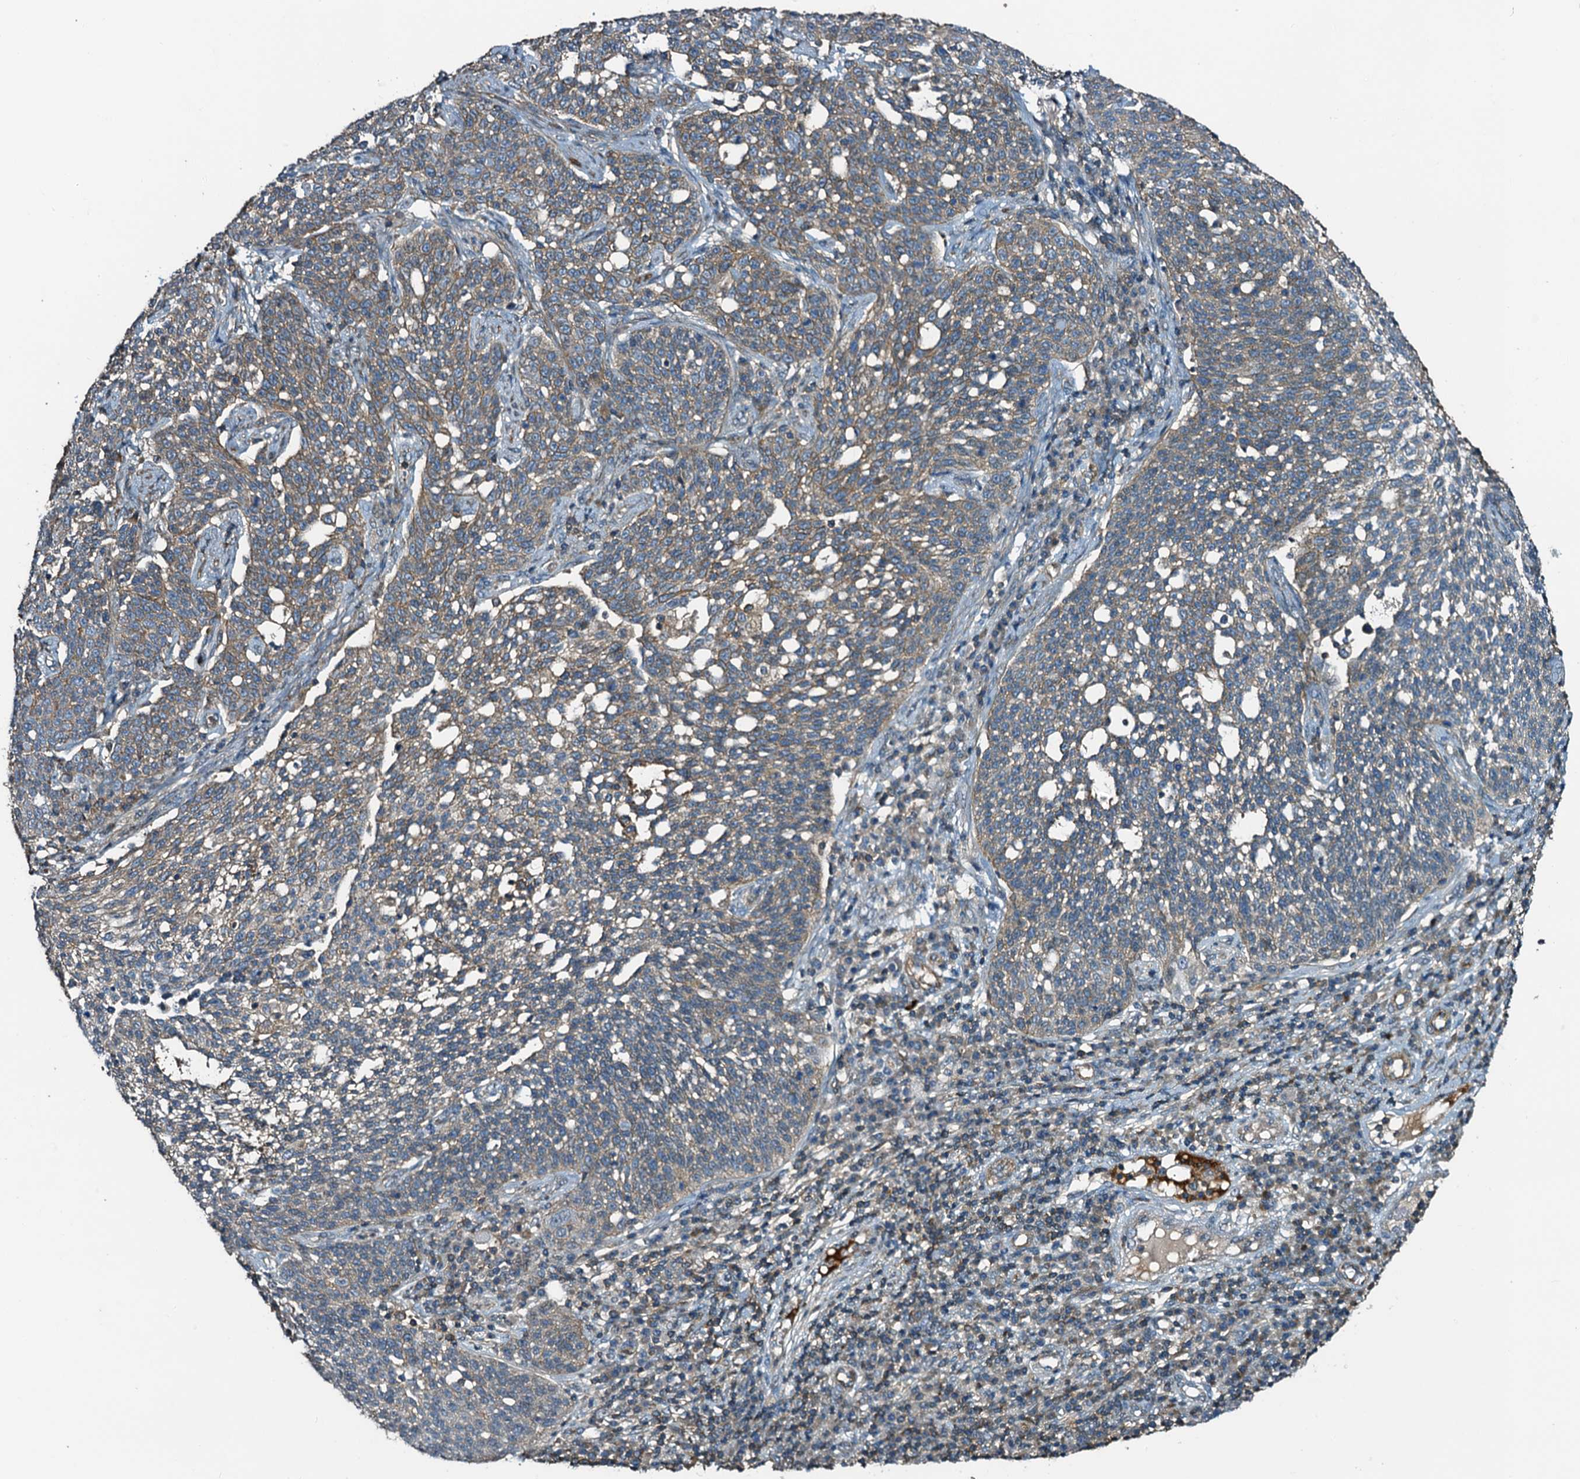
{"staining": {"intensity": "moderate", "quantity": "25%-75%", "location": "cytoplasmic/membranous"}, "tissue": "cervical cancer", "cell_type": "Tumor cells", "image_type": "cancer", "snomed": [{"axis": "morphology", "description": "Squamous cell carcinoma, NOS"}, {"axis": "topography", "description": "Cervix"}], "caption": "Protein staining of cervical cancer (squamous cell carcinoma) tissue shows moderate cytoplasmic/membranous staining in approximately 25%-75% of tumor cells.", "gene": "DUOXA1", "patient": {"sex": "female", "age": 34}}